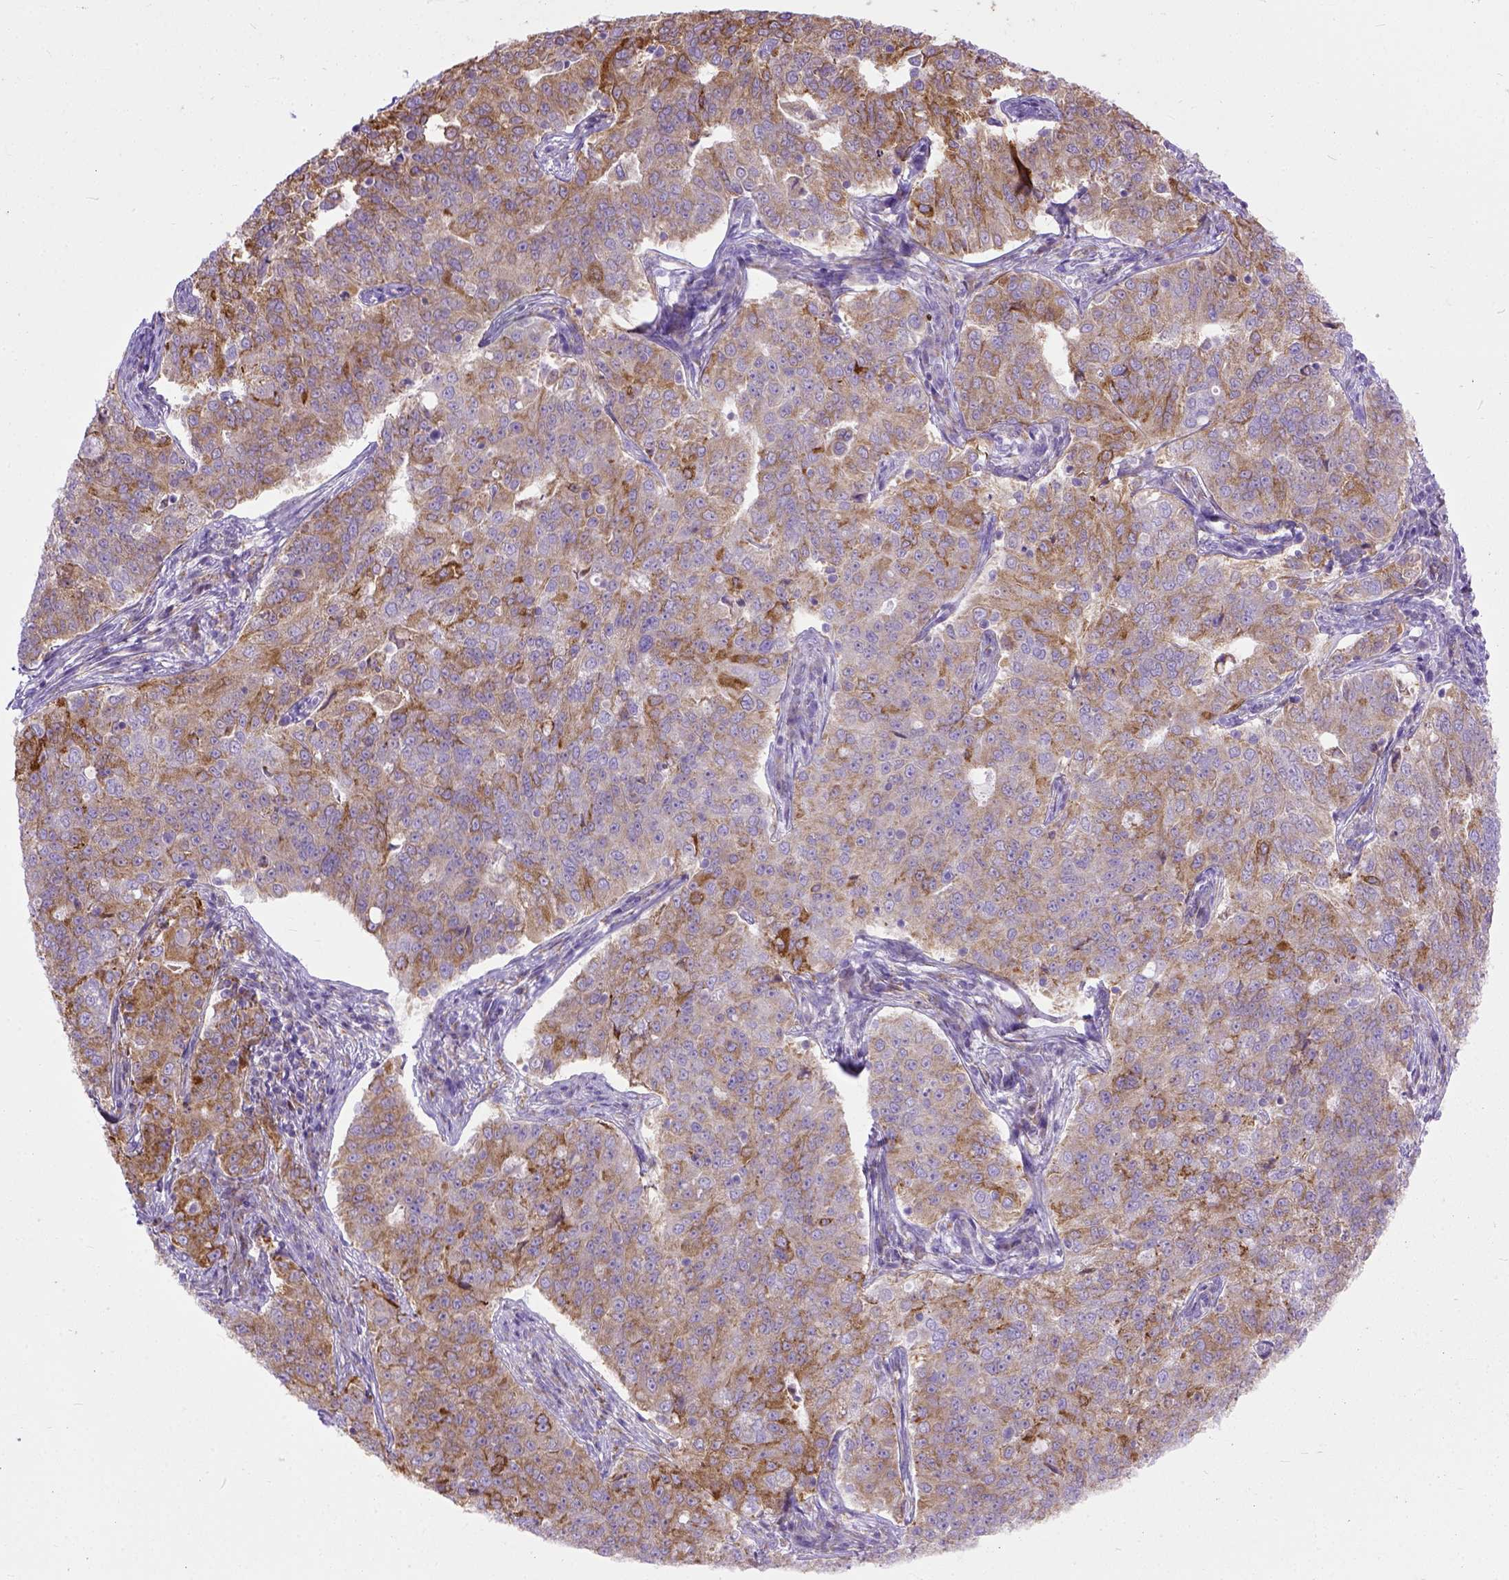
{"staining": {"intensity": "moderate", "quantity": ">75%", "location": "cytoplasmic/membranous"}, "tissue": "endometrial cancer", "cell_type": "Tumor cells", "image_type": "cancer", "snomed": [{"axis": "morphology", "description": "Adenocarcinoma, NOS"}, {"axis": "topography", "description": "Endometrium"}], "caption": "Immunohistochemistry of endometrial adenocarcinoma demonstrates medium levels of moderate cytoplasmic/membranous expression in about >75% of tumor cells. Ihc stains the protein in brown and the nuclei are stained blue.", "gene": "PLK4", "patient": {"sex": "female", "age": 43}}